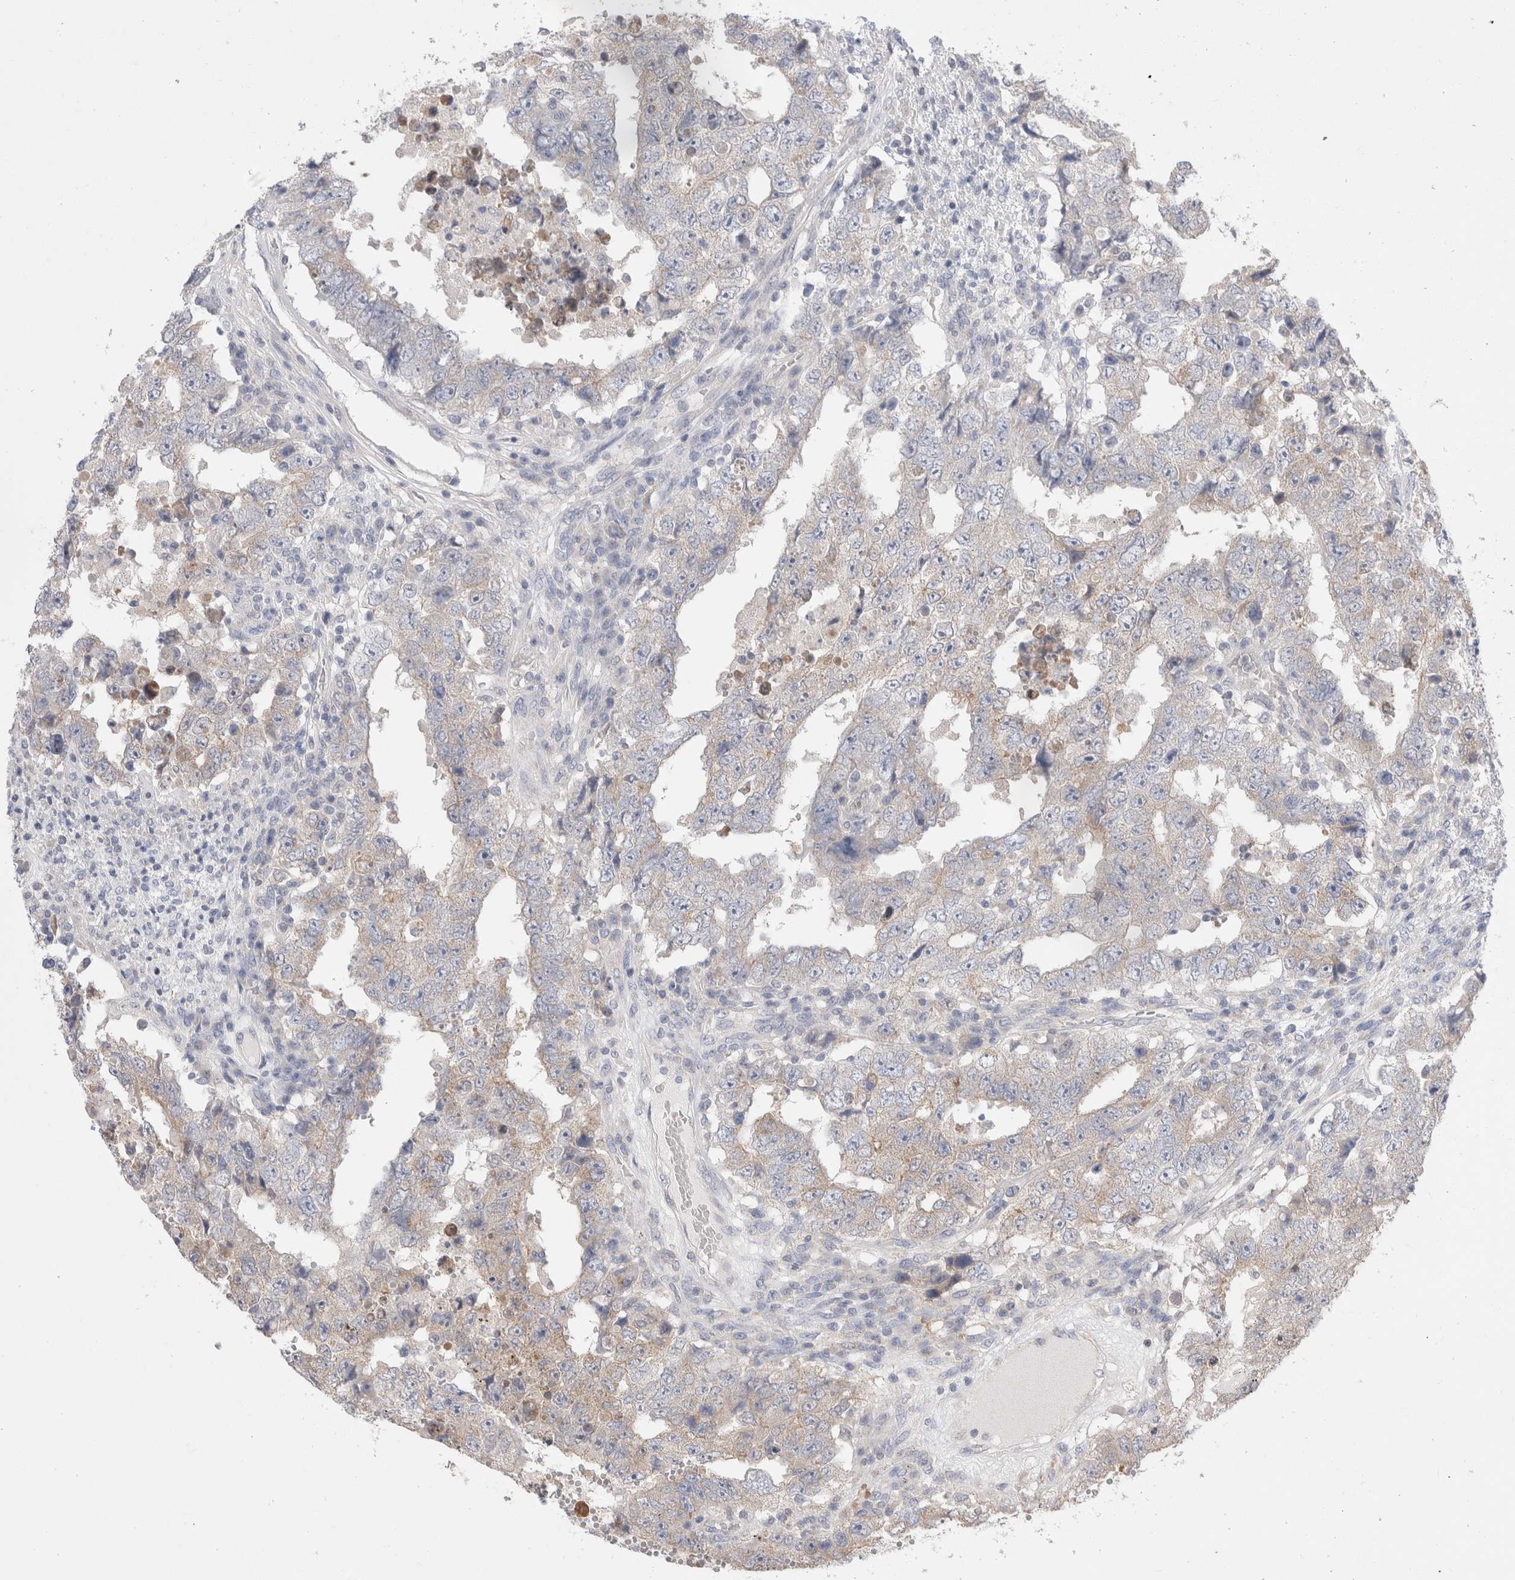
{"staining": {"intensity": "weak", "quantity": "<25%", "location": "cytoplasmic/membranous"}, "tissue": "testis cancer", "cell_type": "Tumor cells", "image_type": "cancer", "snomed": [{"axis": "morphology", "description": "Carcinoma, Embryonal, NOS"}, {"axis": "topography", "description": "Testis"}], "caption": "The photomicrograph exhibits no significant expression in tumor cells of testis embryonal carcinoma.", "gene": "IFT74", "patient": {"sex": "male", "age": 26}}